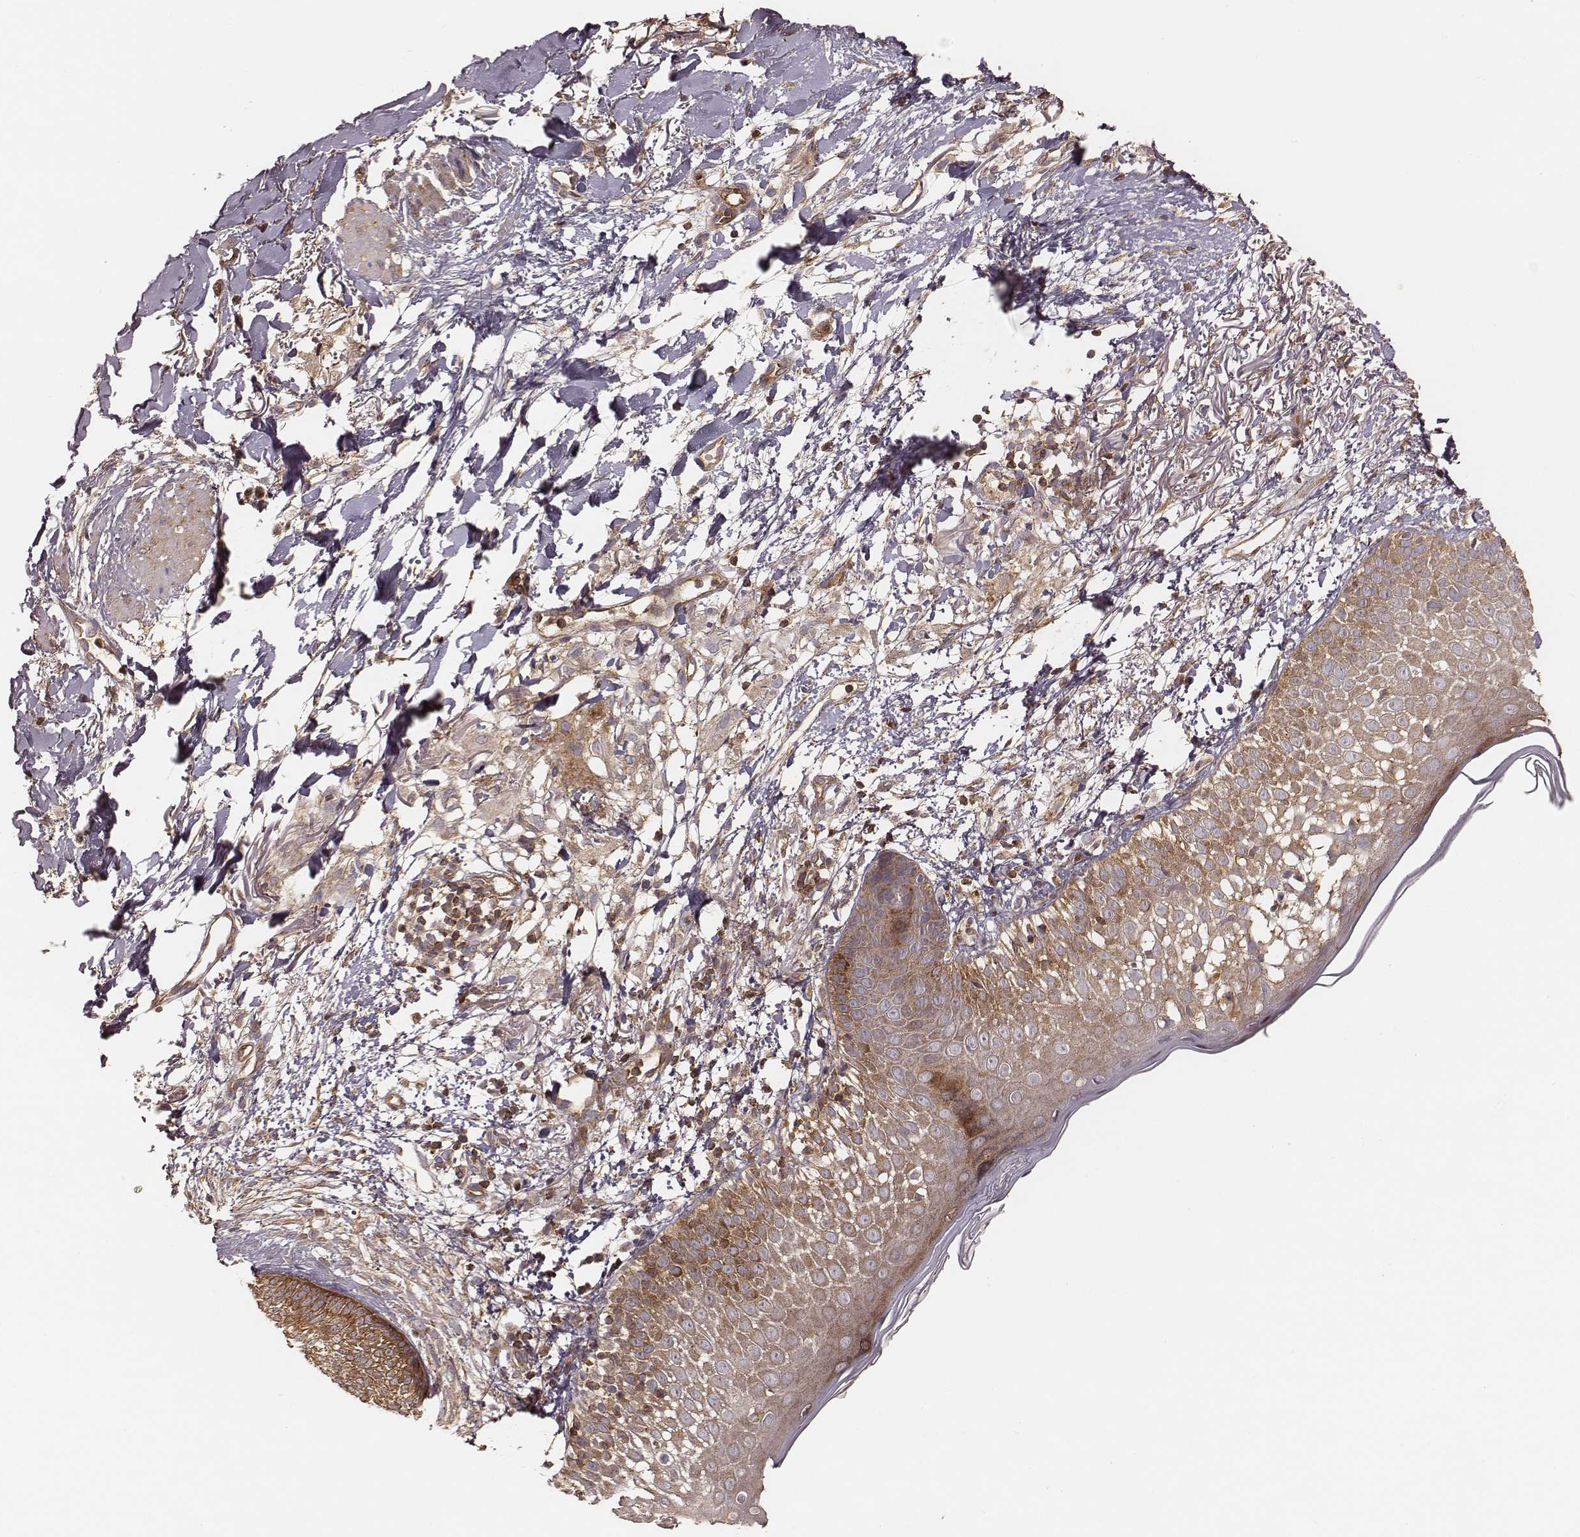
{"staining": {"intensity": "moderate", "quantity": ">75%", "location": "cytoplasmic/membranous"}, "tissue": "skin cancer", "cell_type": "Tumor cells", "image_type": "cancer", "snomed": [{"axis": "morphology", "description": "Normal tissue, NOS"}, {"axis": "morphology", "description": "Basal cell carcinoma"}, {"axis": "topography", "description": "Skin"}], "caption": "DAB immunohistochemical staining of skin cancer displays moderate cytoplasmic/membranous protein positivity in approximately >75% of tumor cells.", "gene": "CARS1", "patient": {"sex": "male", "age": 84}}